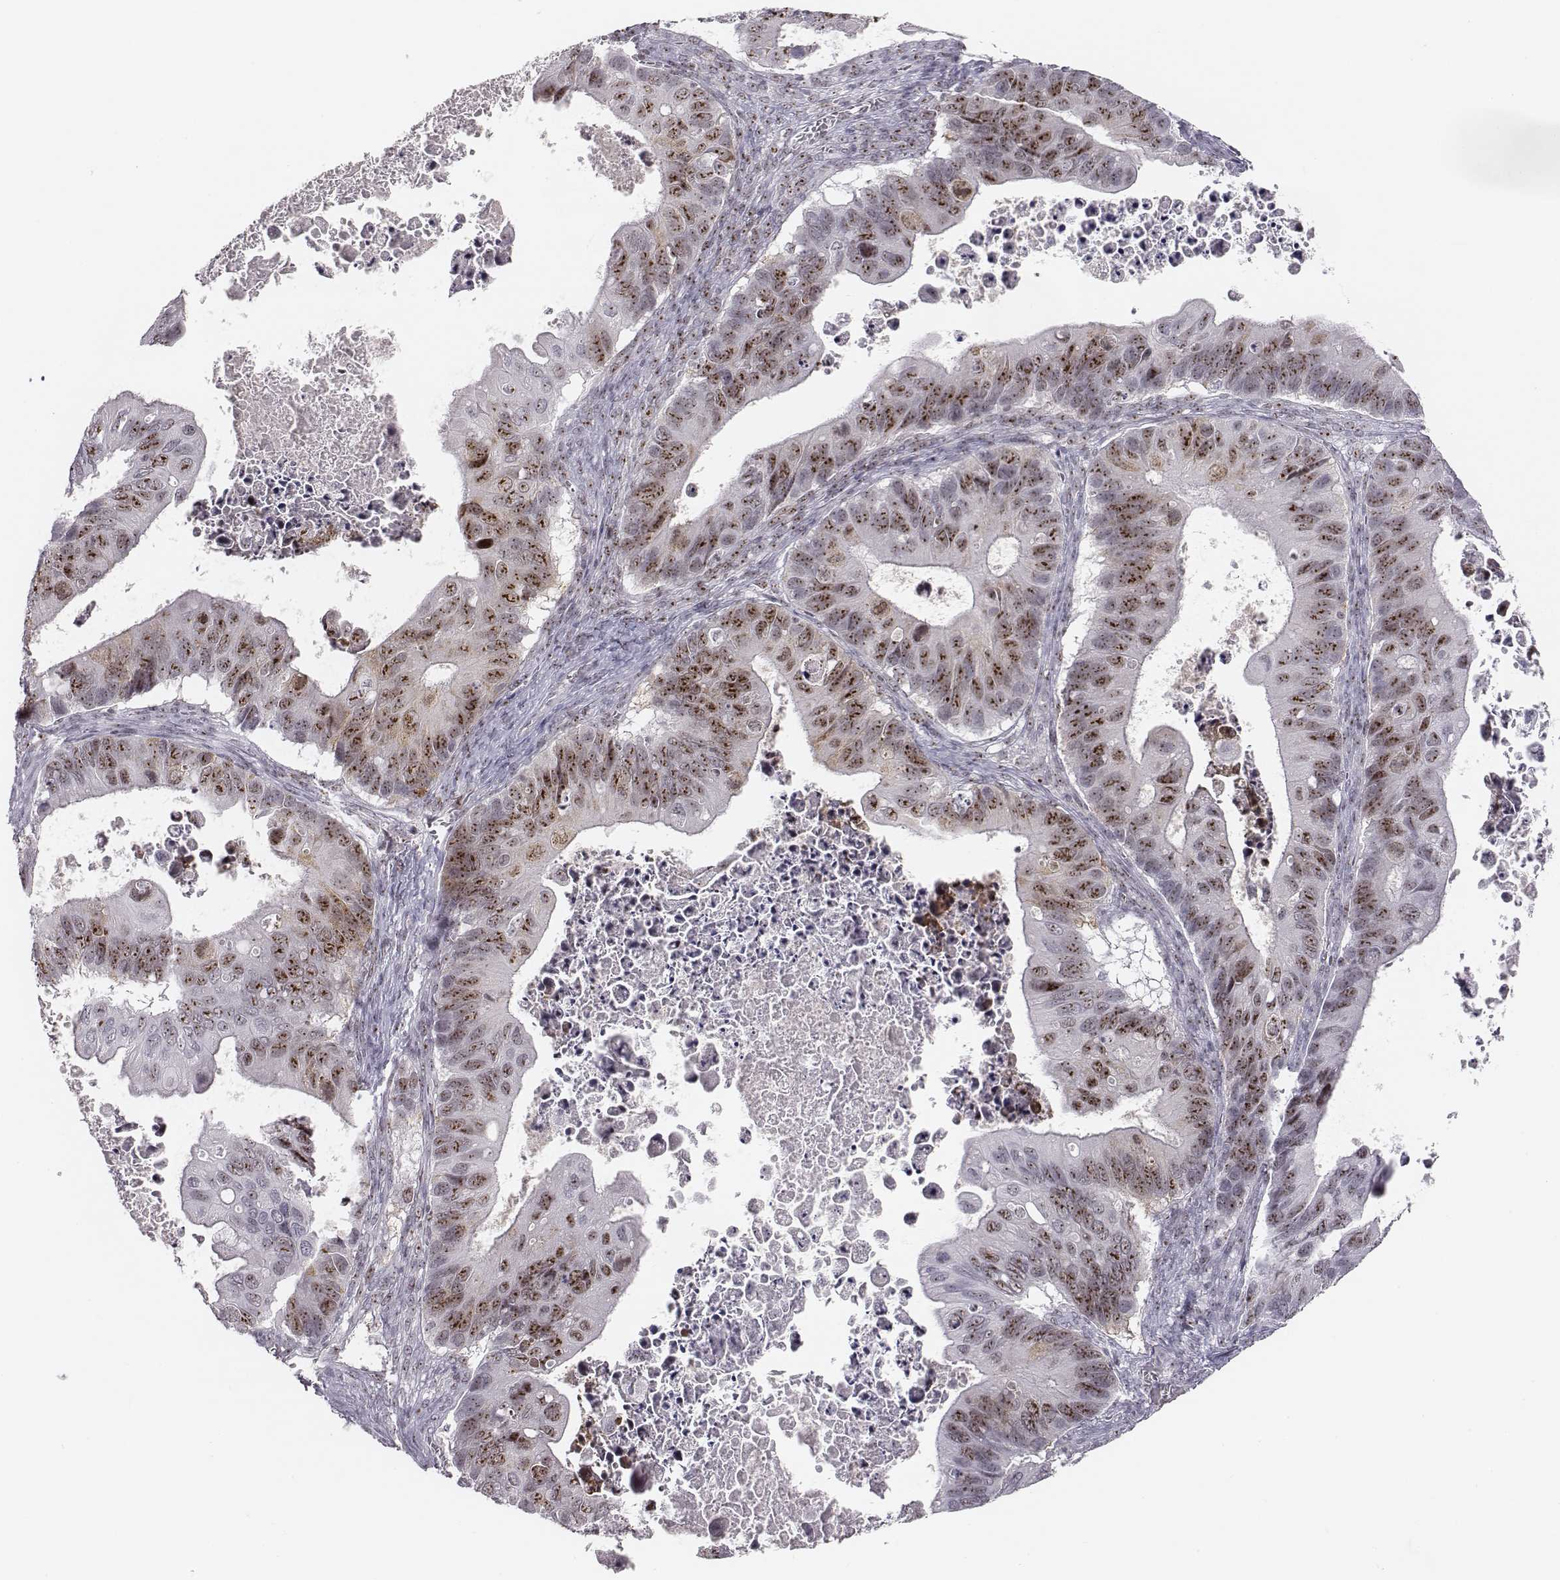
{"staining": {"intensity": "strong", "quantity": ">75%", "location": "nuclear"}, "tissue": "ovarian cancer", "cell_type": "Tumor cells", "image_type": "cancer", "snomed": [{"axis": "morphology", "description": "Cystadenocarcinoma, mucinous, NOS"}, {"axis": "topography", "description": "Ovary"}], "caption": "There is high levels of strong nuclear positivity in tumor cells of ovarian mucinous cystadenocarcinoma, as demonstrated by immunohistochemical staining (brown color).", "gene": "NIFK", "patient": {"sex": "female", "age": 64}}